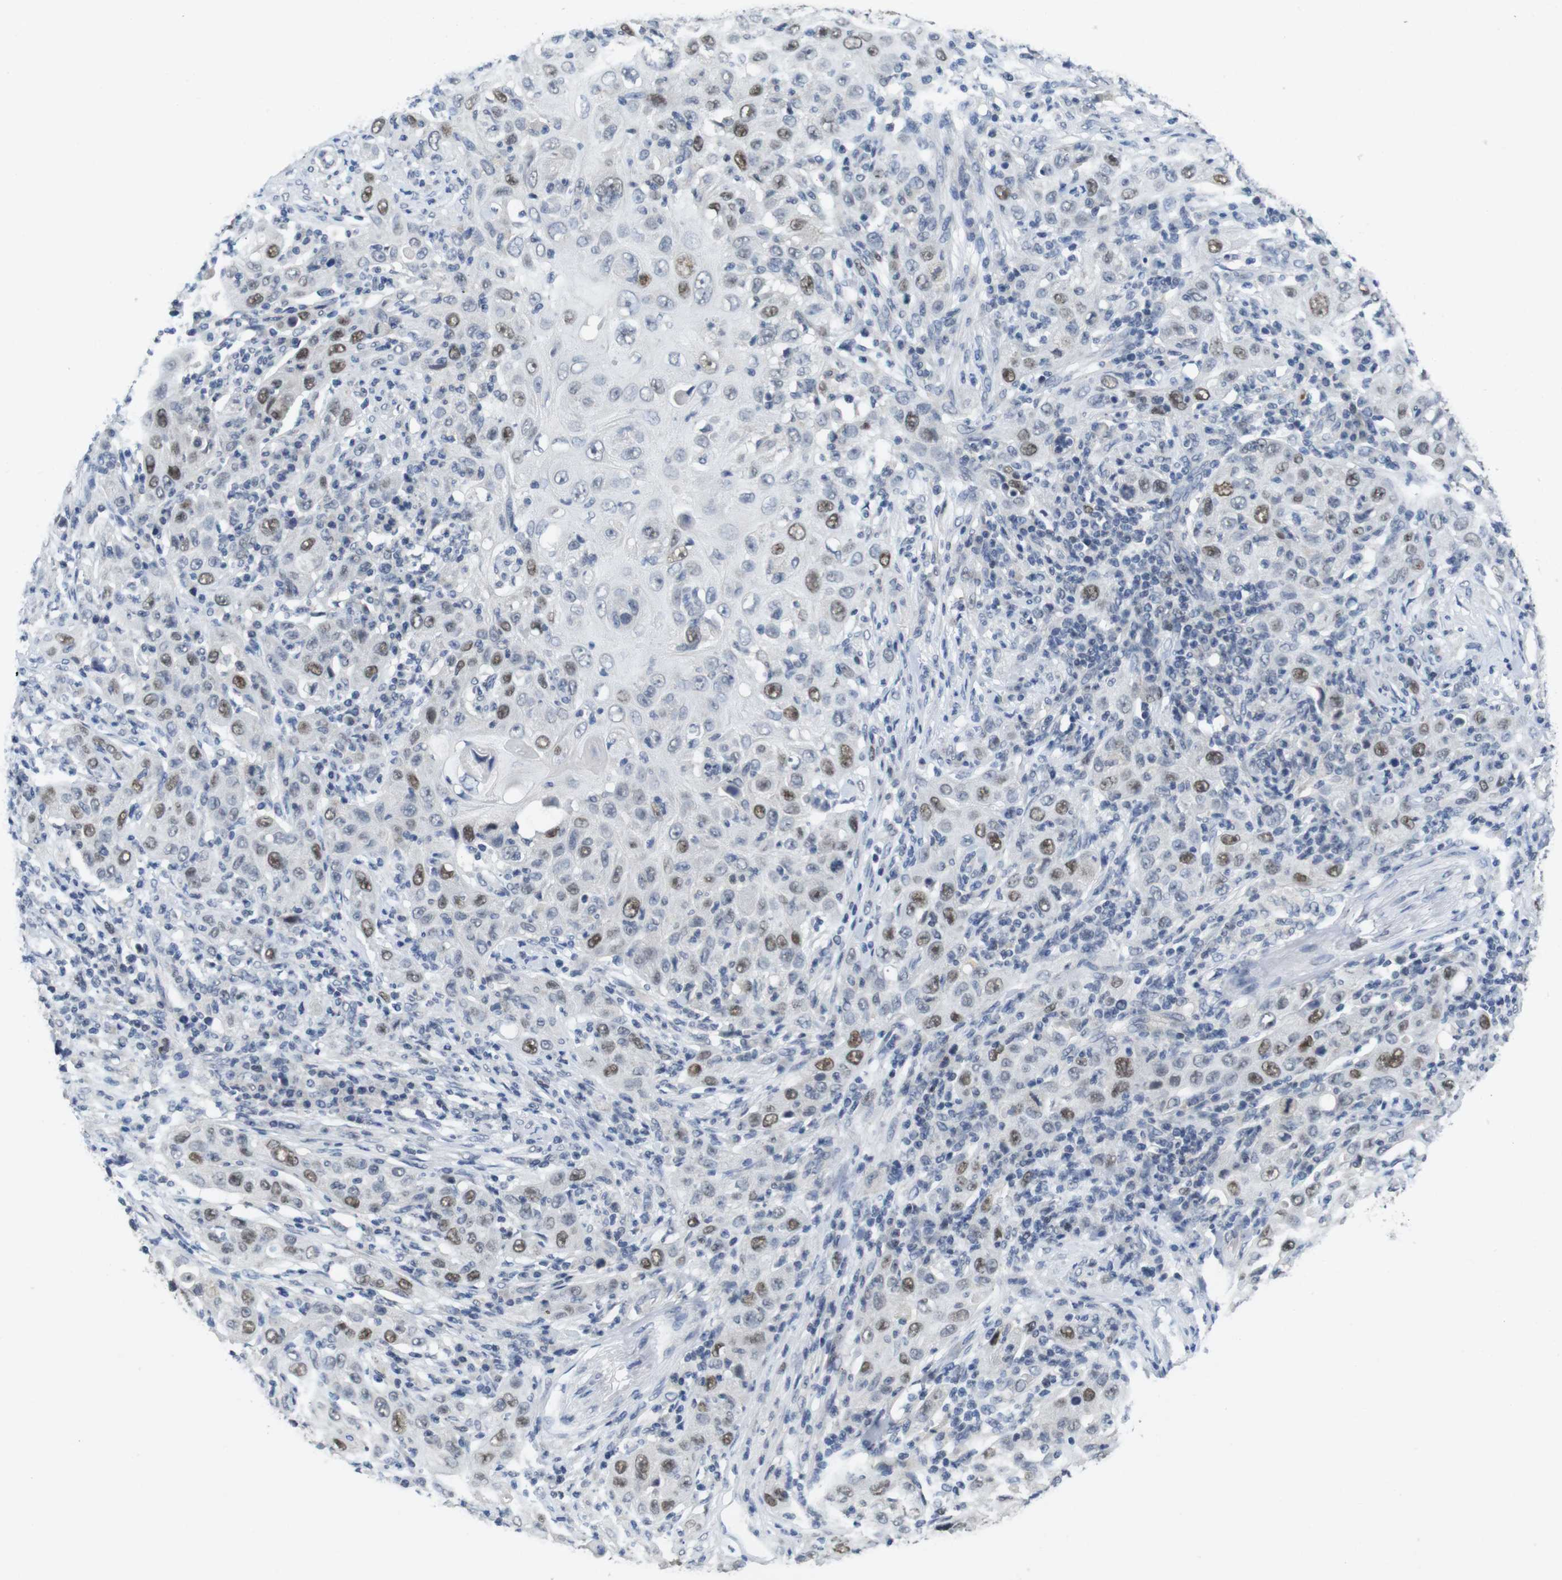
{"staining": {"intensity": "moderate", "quantity": "25%-75%", "location": "nuclear"}, "tissue": "skin cancer", "cell_type": "Tumor cells", "image_type": "cancer", "snomed": [{"axis": "morphology", "description": "Squamous cell carcinoma, NOS"}, {"axis": "topography", "description": "Skin"}], "caption": "Immunohistochemical staining of human squamous cell carcinoma (skin) reveals moderate nuclear protein positivity in approximately 25%-75% of tumor cells.", "gene": "SKP2", "patient": {"sex": "female", "age": 88}}